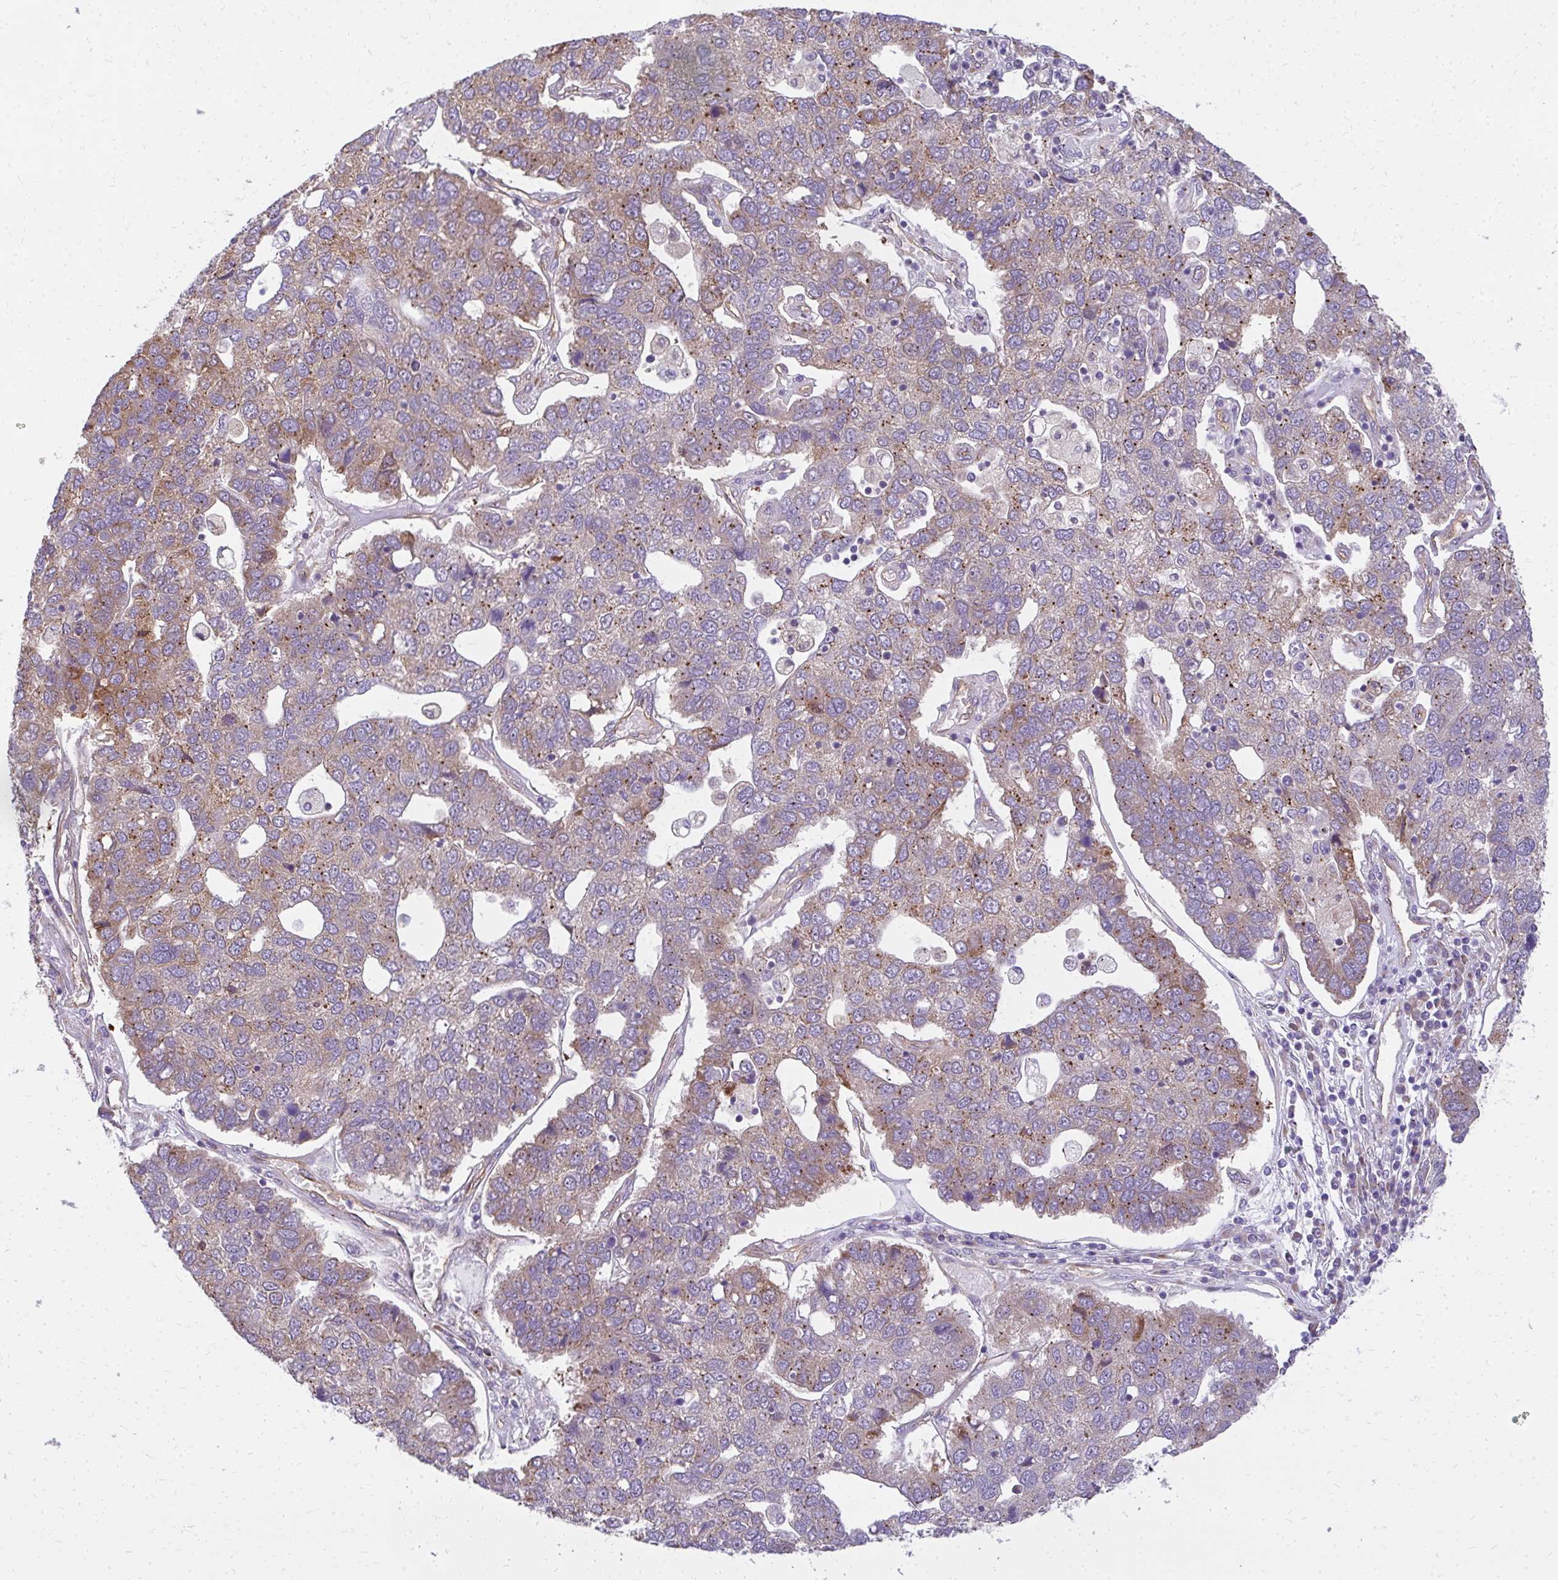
{"staining": {"intensity": "weak", "quantity": "<25%", "location": "cytoplasmic/membranous"}, "tissue": "pancreatic cancer", "cell_type": "Tumor cells", "image_type": "cancer", "snomed": [{"axis": "morphology", "description": "Adenocarcinoma, NOS"}, {"axis": "topography", "description": "Pancreas"}], "caption": "There is no significant staining in tumor cells of pancreatic adenocarcinoma.", "gene": "RSKR", "patient": {"sex": "female", "age": 61}}